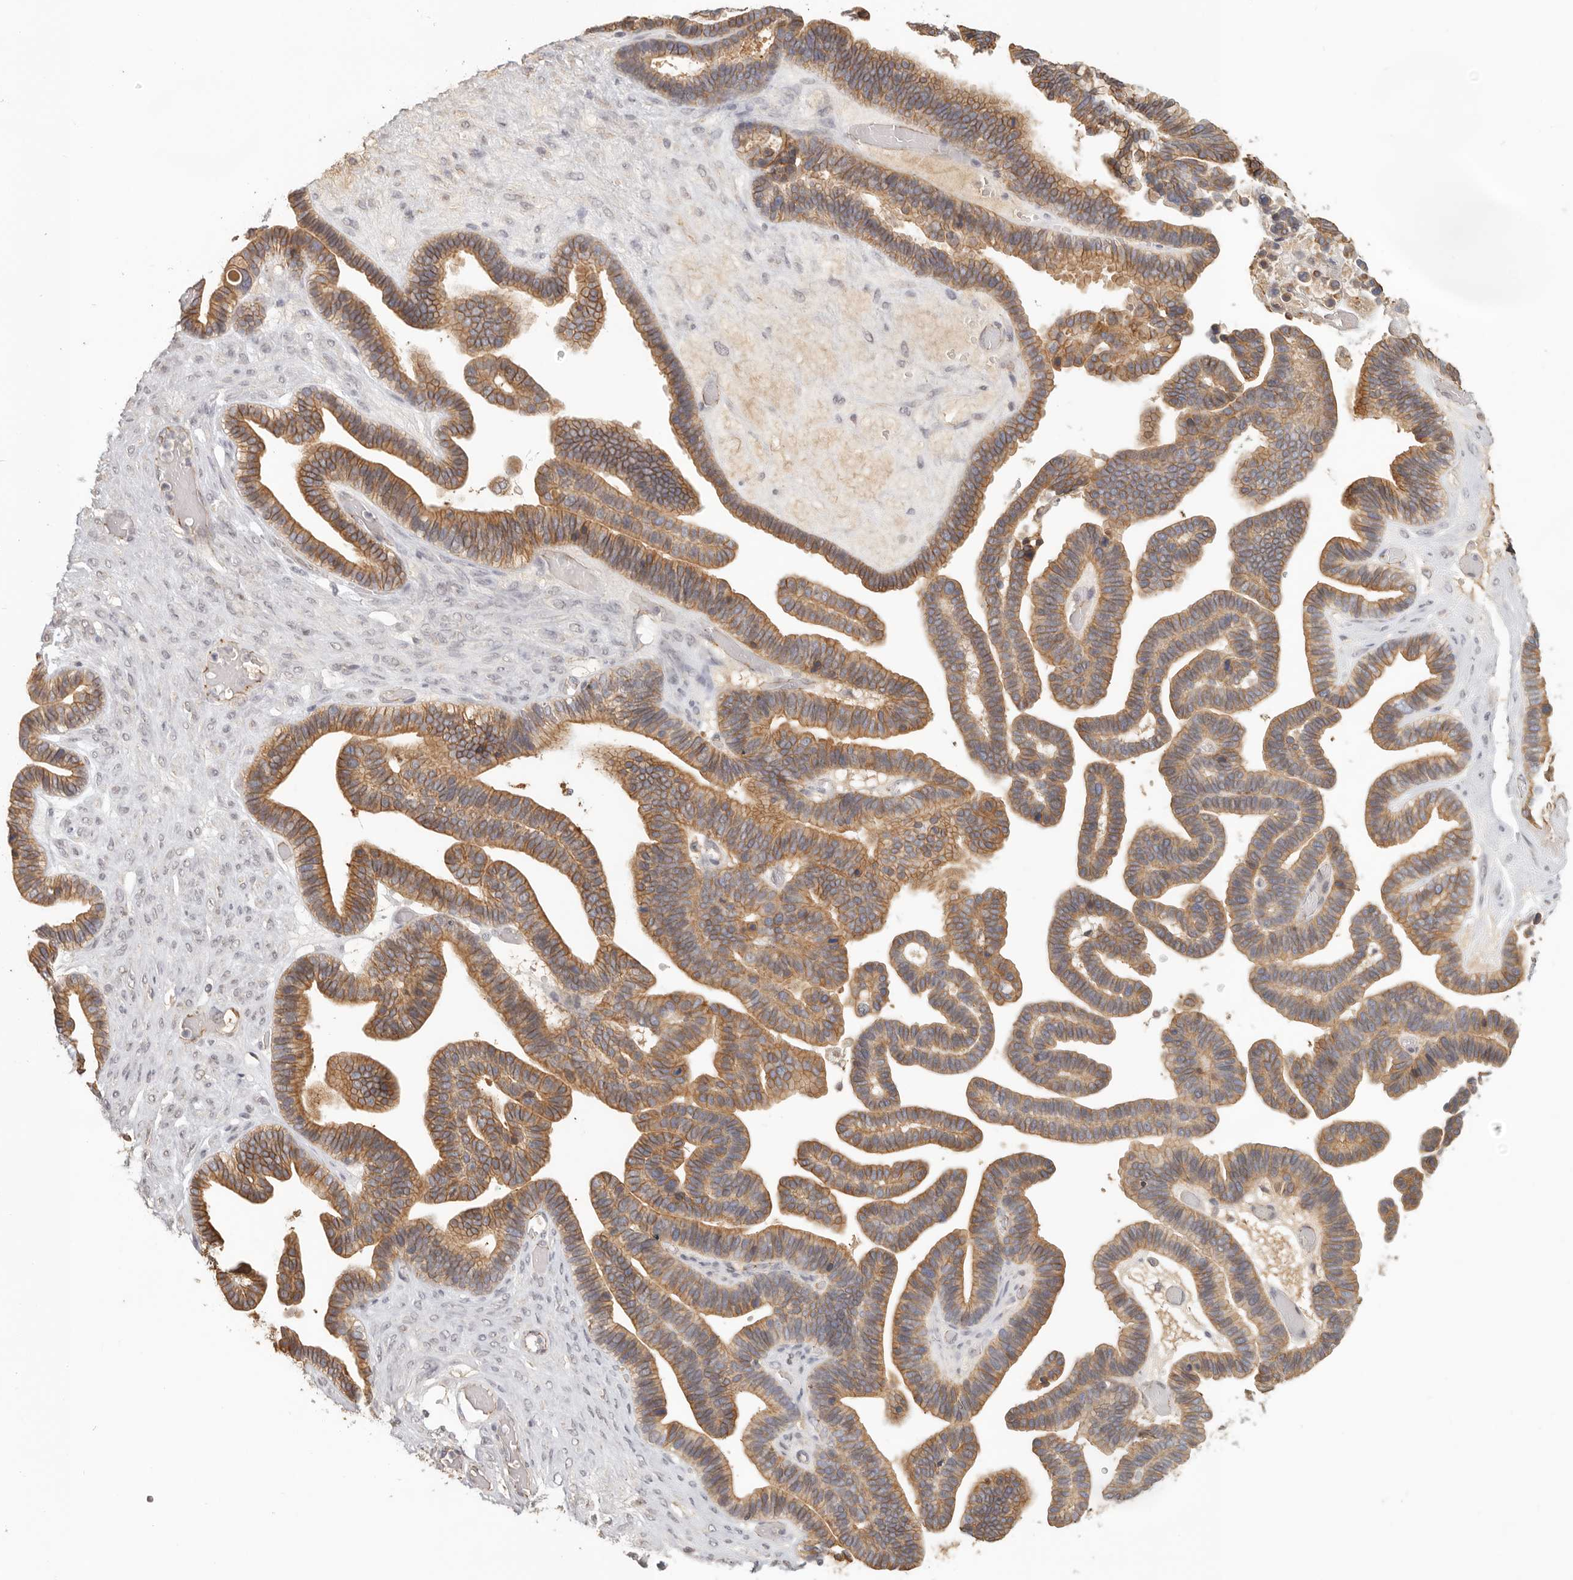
{"staining": {"intensity": "moderate", "quantity": ">75%", "location": "cytoplasmic/membranous"}, "tissue": "ovarian cancer", "cell_type": "Tumor cells", "image_type": "cancer", "snomed": [{"axis": "morphology", "description": "Cystadenocarcinoma, serous, NOS"}, {"axis": "topography", "description": "Ovary"}], "caption": "Immunohistochemical staining of human ovarian serous cystadenocarcinoma exhibits medium levels of moderate cytoplasmic/membranous protein expression in about >75% of tumor cells.", "gene": "ANXA9", "patient": {"sex": "female", "age": 56}}